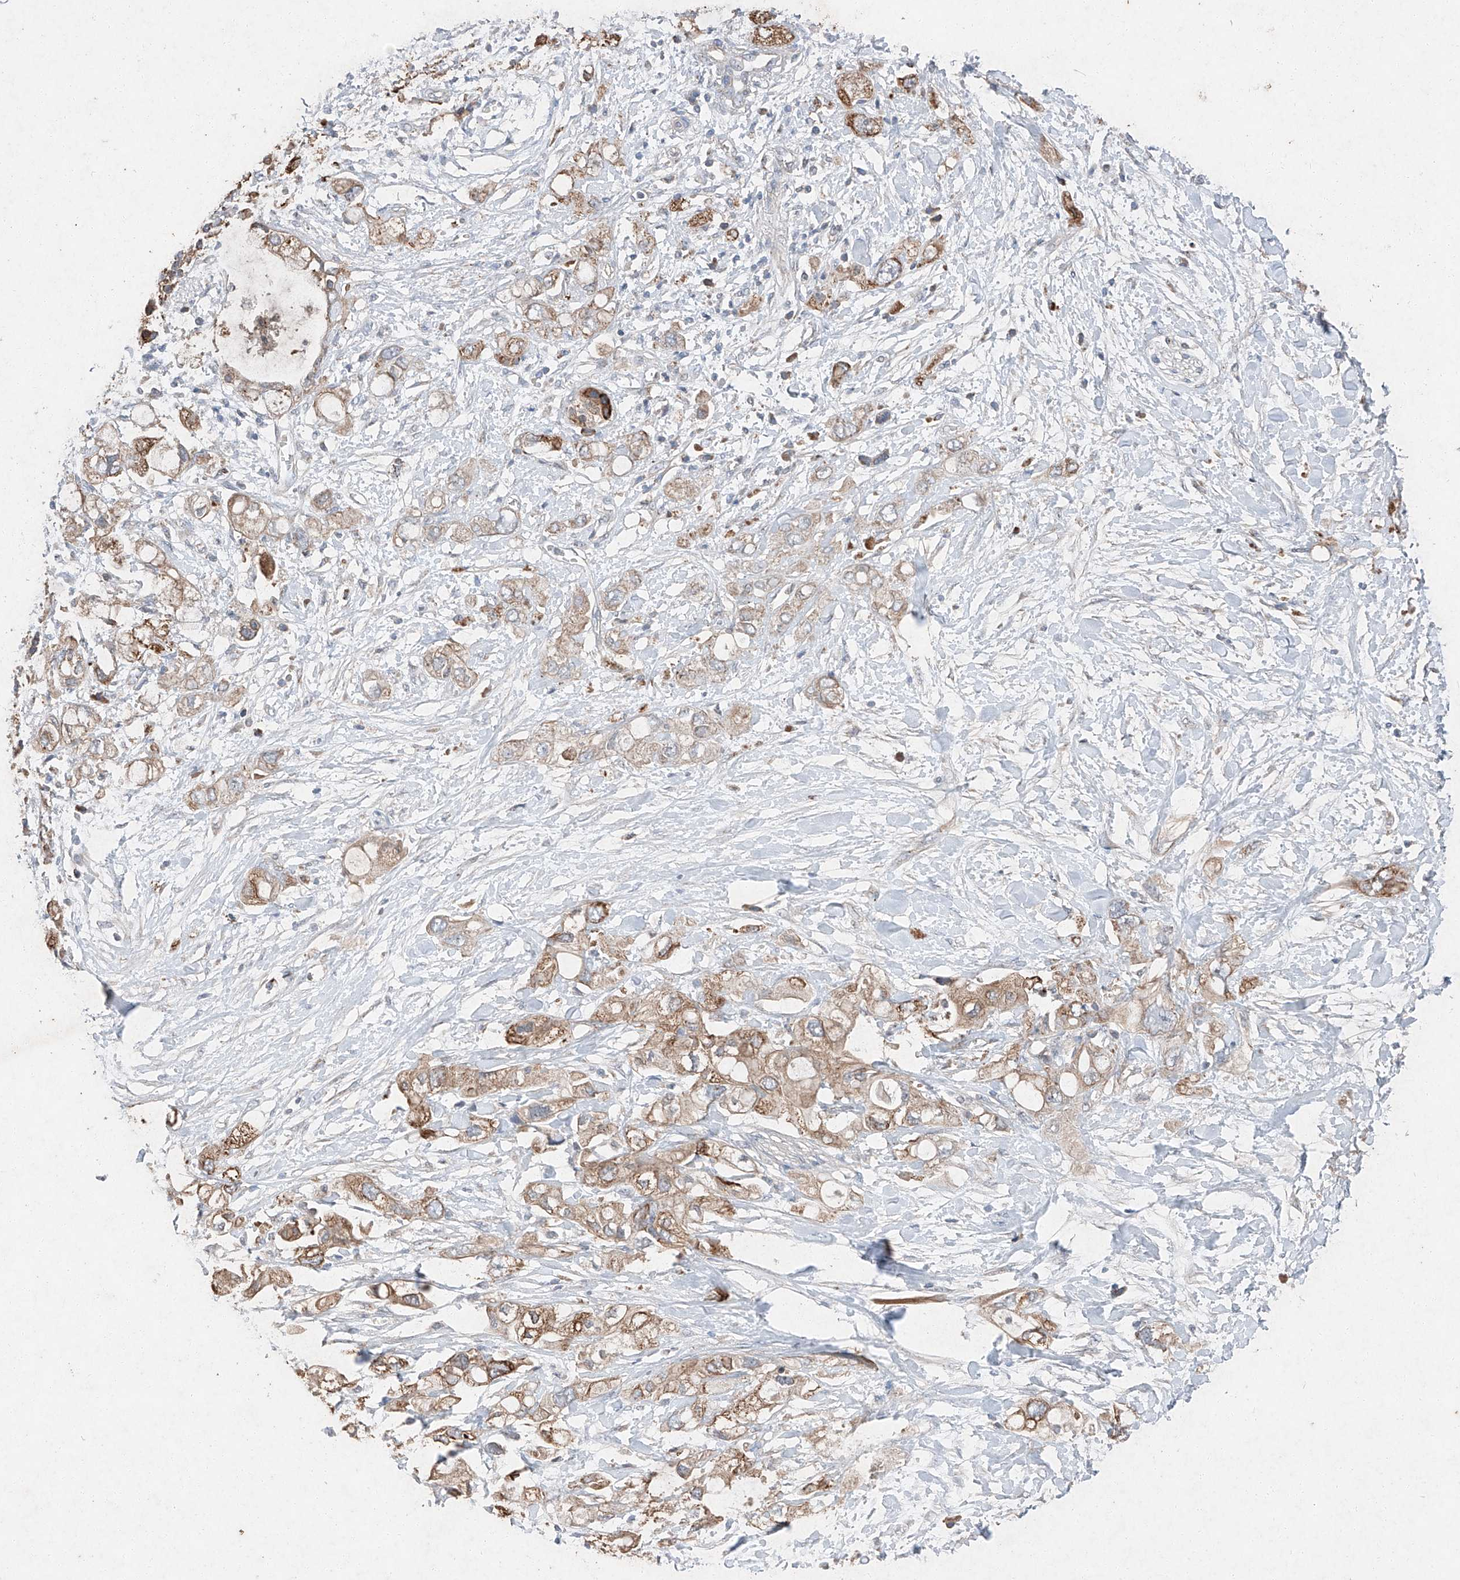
{"staining": {"intensity": "moderate", "quantity": ">75%", "location": "cytoplasmic/membranous"}, "tissue": "pancreatic cancer", "cell_type": "Tumor cells", "image_type": "cancer", "snomed": [{"axis": "morphology", "description": "Adenocarcinoma, NOS"}, {"axis": "topography", "description": "Pancreas"}], "caption": "Adenocarcinoma (pancreatic) was stained to show a protein in brown. There is medium levels of moderate cytoplasmic/membranous positivity in about >75% of tumor cells. (DAB (3,3'-diaminobenzidine) = brown stain, brightfield microscopy at high magnification).", "gene": "RUSC1", "patient": {"sex": "female", "age": 56}}